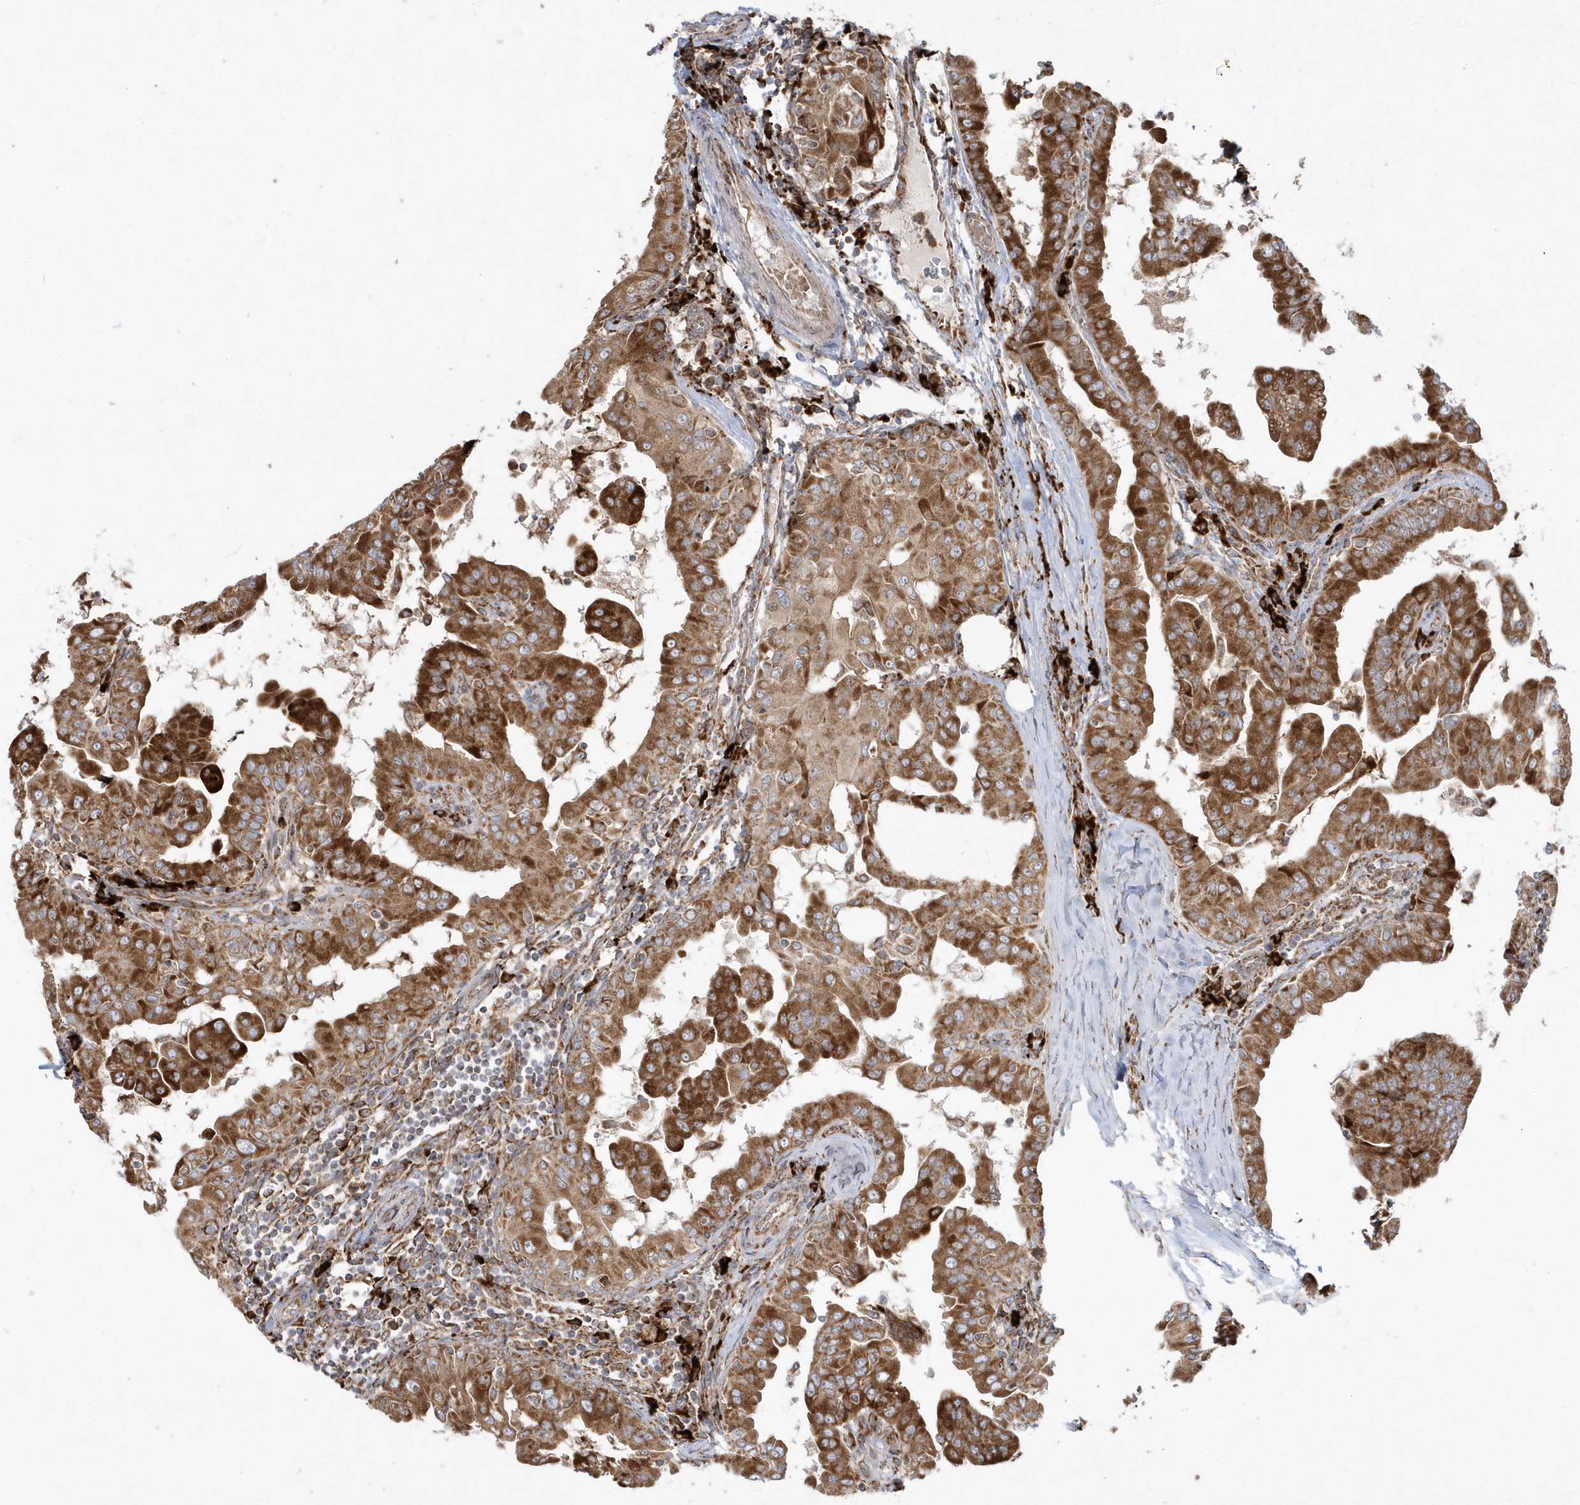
{"staining": {"intensity": "strong", "quantity": ">75%", "location": "cytoplasmic/membranous"}, "tissue": "thyroid cancer", "cell_type": "Tumor cells", "image_type": "cancer", "snomed": [{"axis": "morphology", "description": "Papillary adenocarcinoma, NOS"}, {"axis": "topography", "description": "Thyroid gland"}], "caption": "Immunohistochemistry staining of thyroid cancer, which displays high levels of strong cytoplasmic/membranous positivity in approximately >75% of tumor cells indicating strong cytoplasmic/membranous protein staining. The staining was performed using DAB (3,3'-diaminobenzidine) (brown) for protein detection and nuclei were counterstained in hematoxylin (blue).", "gene": "SH3BP2", "patient": {"sex": "male", "age": 33}}